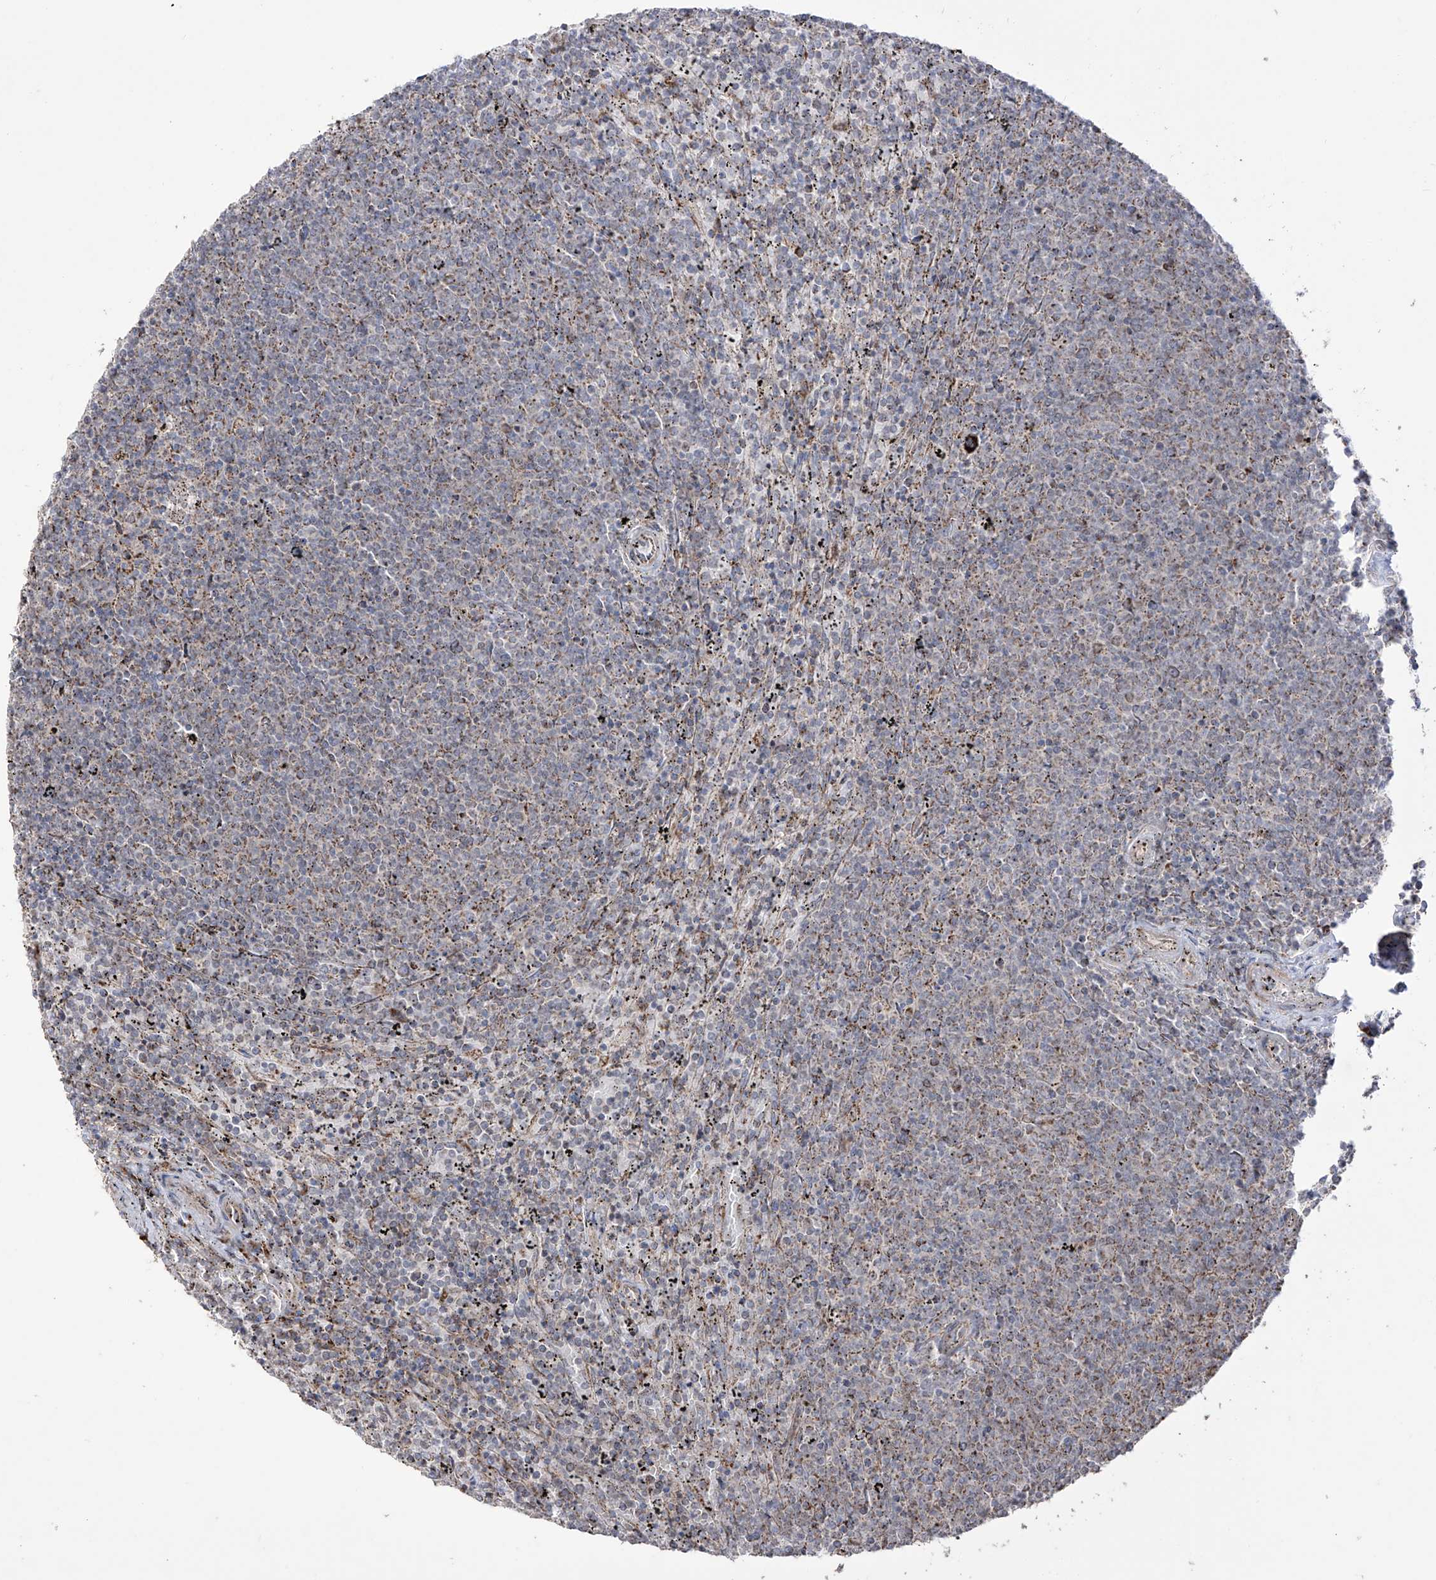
{"staining": {"intensity": "negative", "quantity": "none", "location": "none"}, "tissue": "lymphoma", "cell_type": "Tumor cells", "image_type": "cancer", "snomed": [{"axis": "morphology", "description": "Malignant lymphoma, non-Hodgkin's type, Low grade"}, {"axis": "topography", "description": "Spleen"}], "caption": "IHC of human lymphoma exhibits no expression in tumor cells.", "gene": "YKT6", "patient": {"sex": "female", "age": 50}}